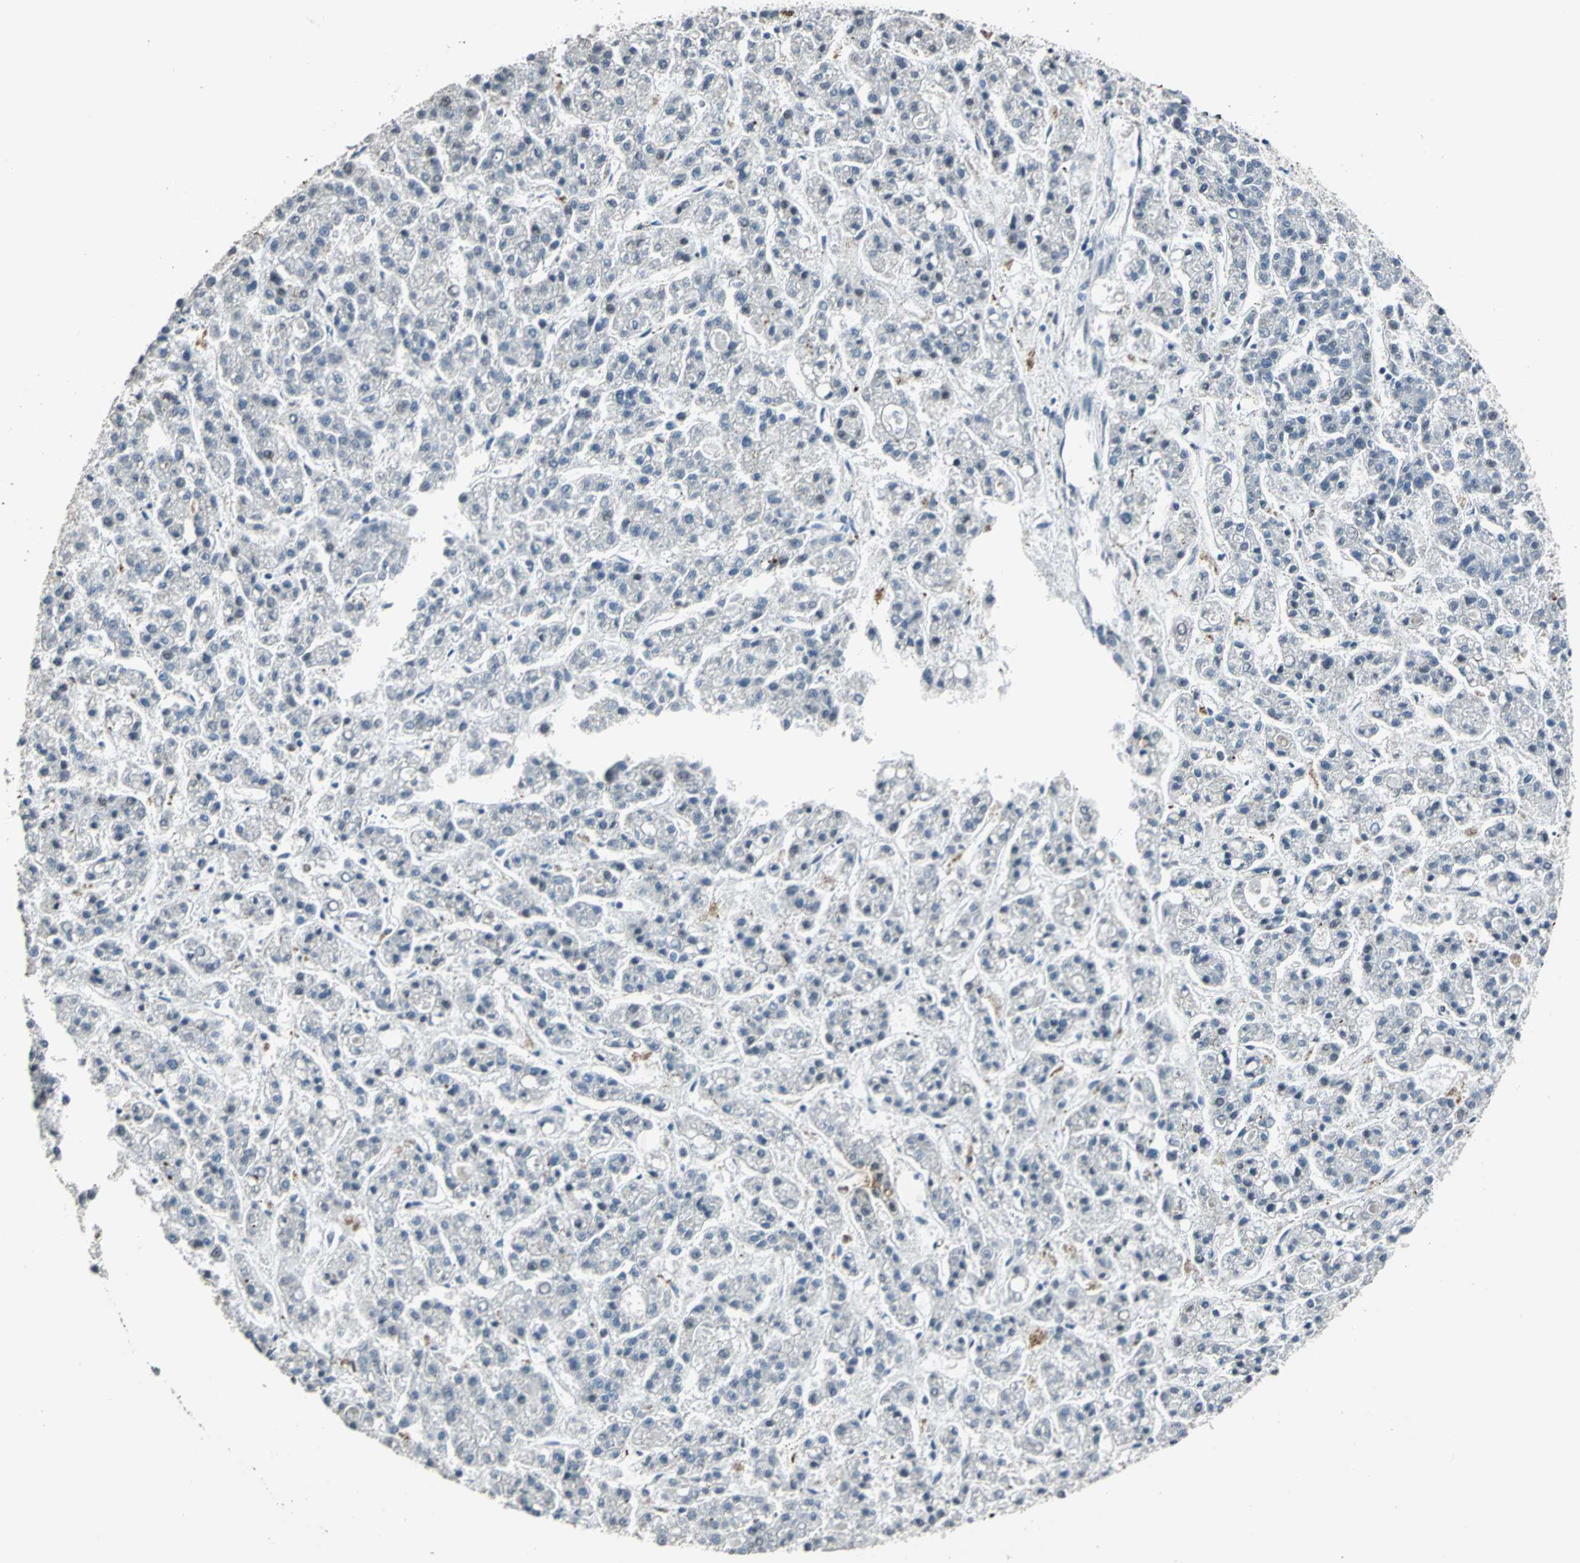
{"staining": {"intensity": "negative", "quantity": "none", "location": "none"}, "tissue": "liver cancer", "cell_type": "Tumor cells", "image_type": "cancer", "snomed": [{"axis": "morphology", "description": "Carcinoma, Hepatocellular, NOS"}, {"axis": "topography", "description": "Liver"}], "caption": "The micrograph displays no significant expression in tumor cells of hepatocellular carcinoma (liver).", "gene": "TMEM115", "patient": {"sex": "male", "age": 70}}